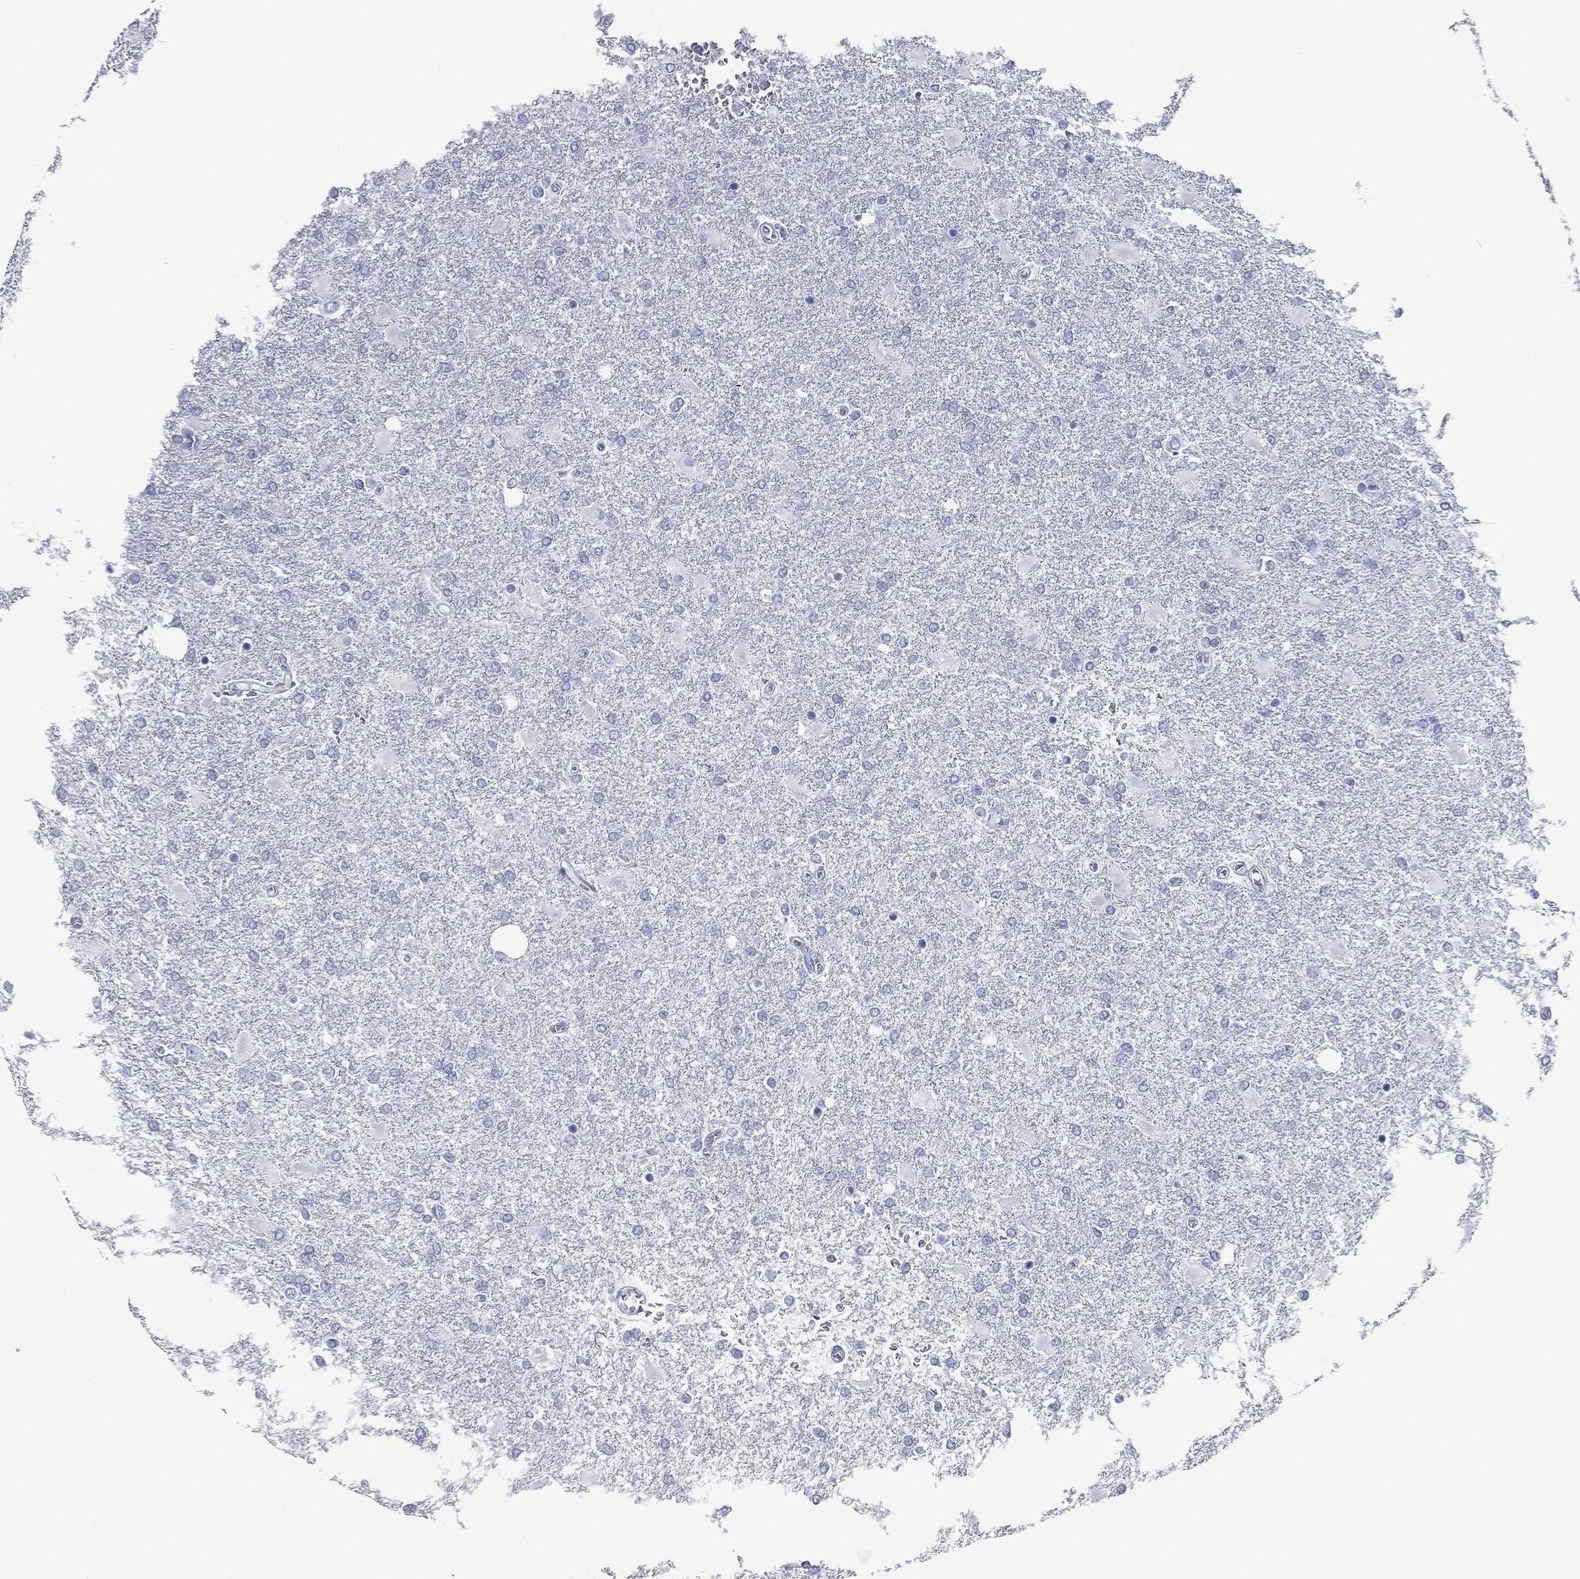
{"staining": {"intensity": "negative", "quantity": "none", "location": "none"}, "tissue": "glioma", "cell_type": "Tumor cells", "image_type": "cancer", "snomed": [{"axis": "morphology", "description": "Glioma, malignant, High grade"}, {"axis": "topography", "description": "Cerebral cortex"}], "caption": "High-grade glioma (malignant) stained for a protein using immunohistochemistry (IHC) demonstrates no expression tumor cells.", "gene": "FCER2", "patient": {"sex": "male", "age": 79}}